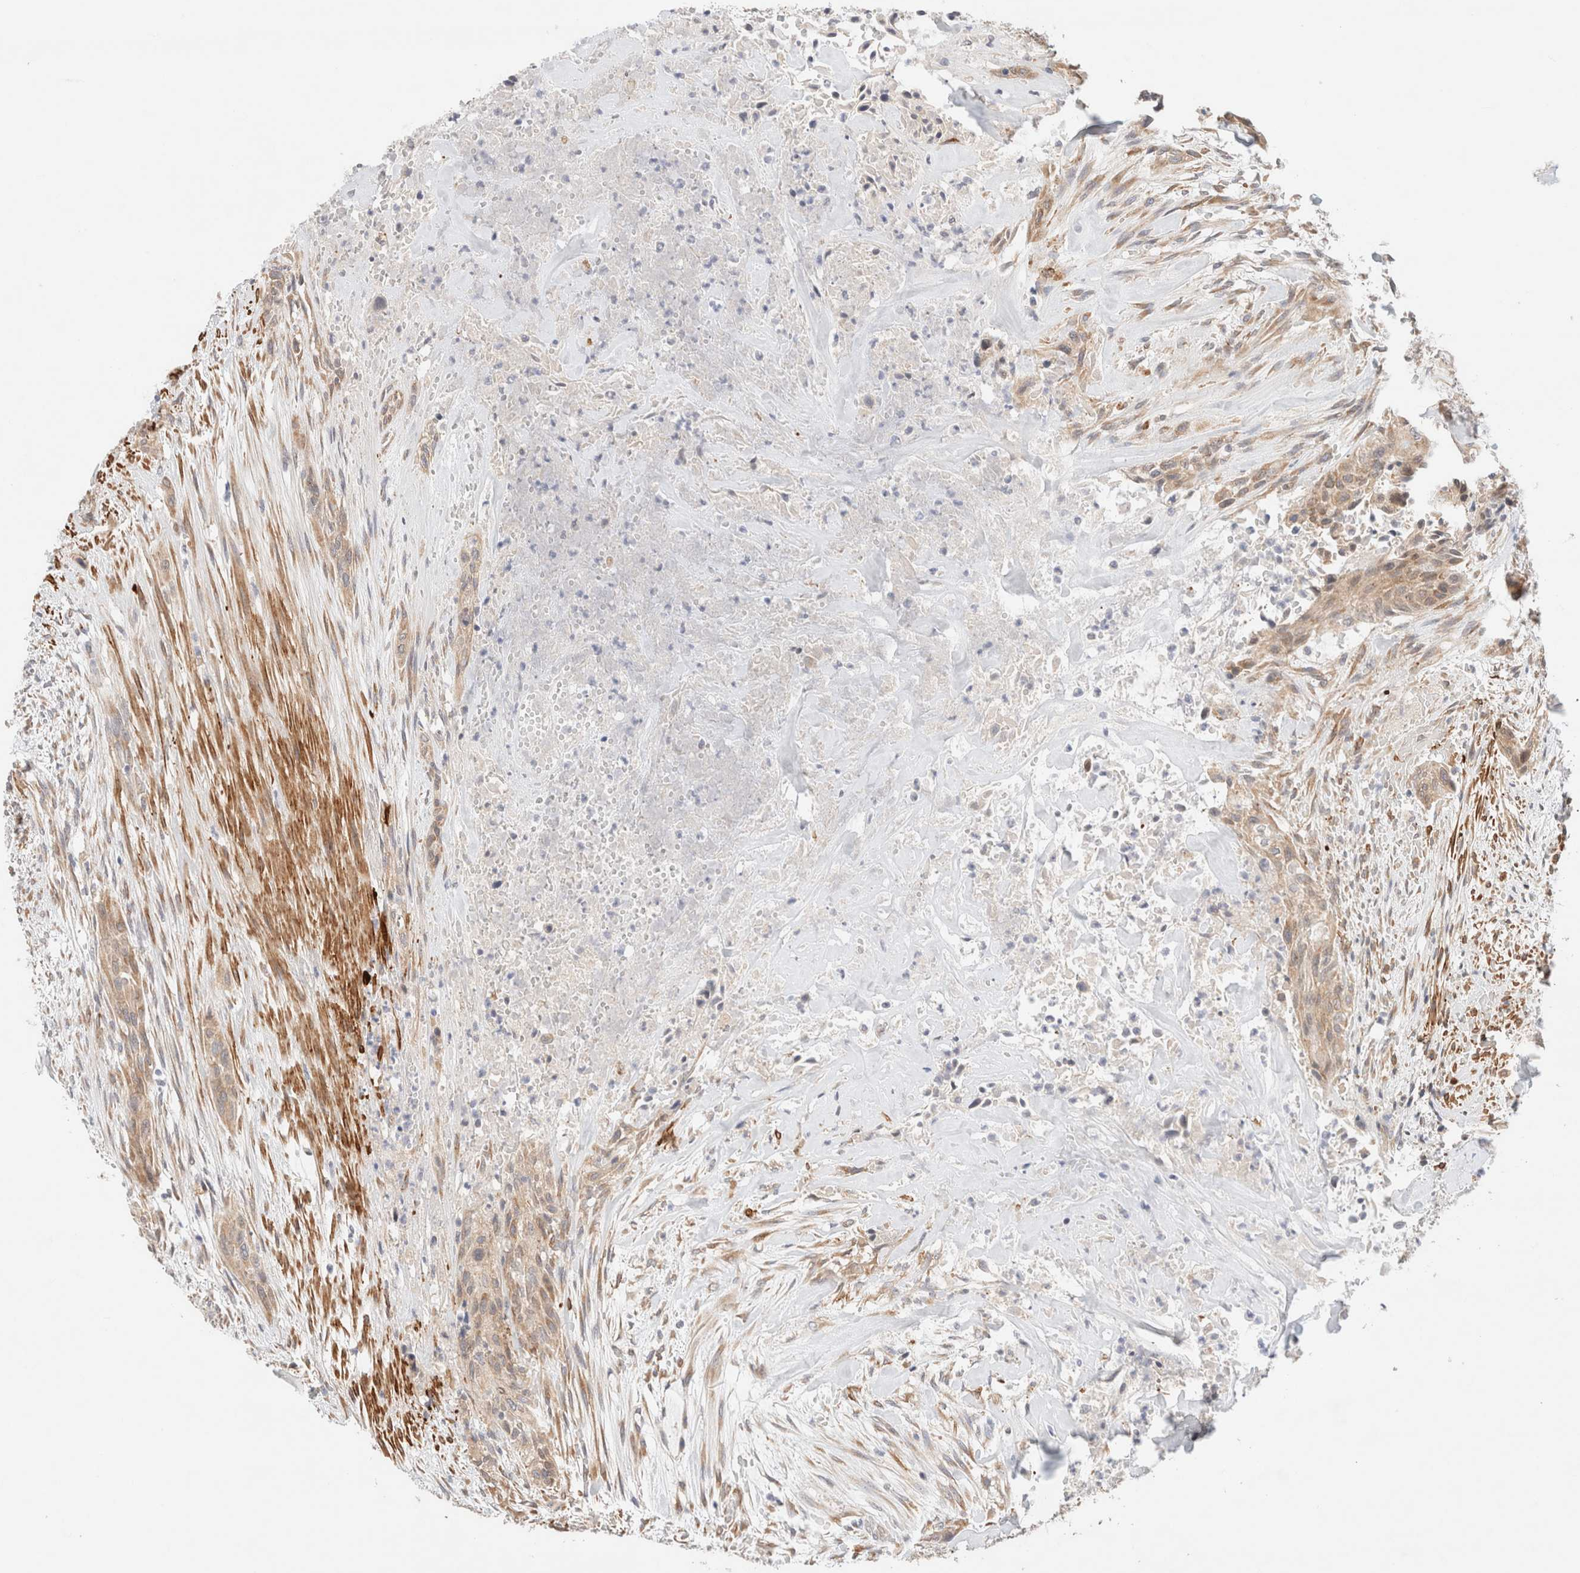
{"staining": {"intensity": "moderate", "quantity": ">75%", "location": "cytoplasmic/membranous"}, "tissue": "urothelial cancer", "cell_type": "Tumor cells", "image_type": "cancer", "snomed": [{"axis": "morphology", "description": "Urothelial carcinoma, High grade"}, {"axis": "topography", "description": "Urinary bladder"}], "caption": "Brown immunohistochemical staining in human urothelial cancer reveals moderate cytoplasmic/membranous positivity in approximately >75% of tumor cells.", "gene": "RRP15", "patient": {"sex": "male", "age": 35}}